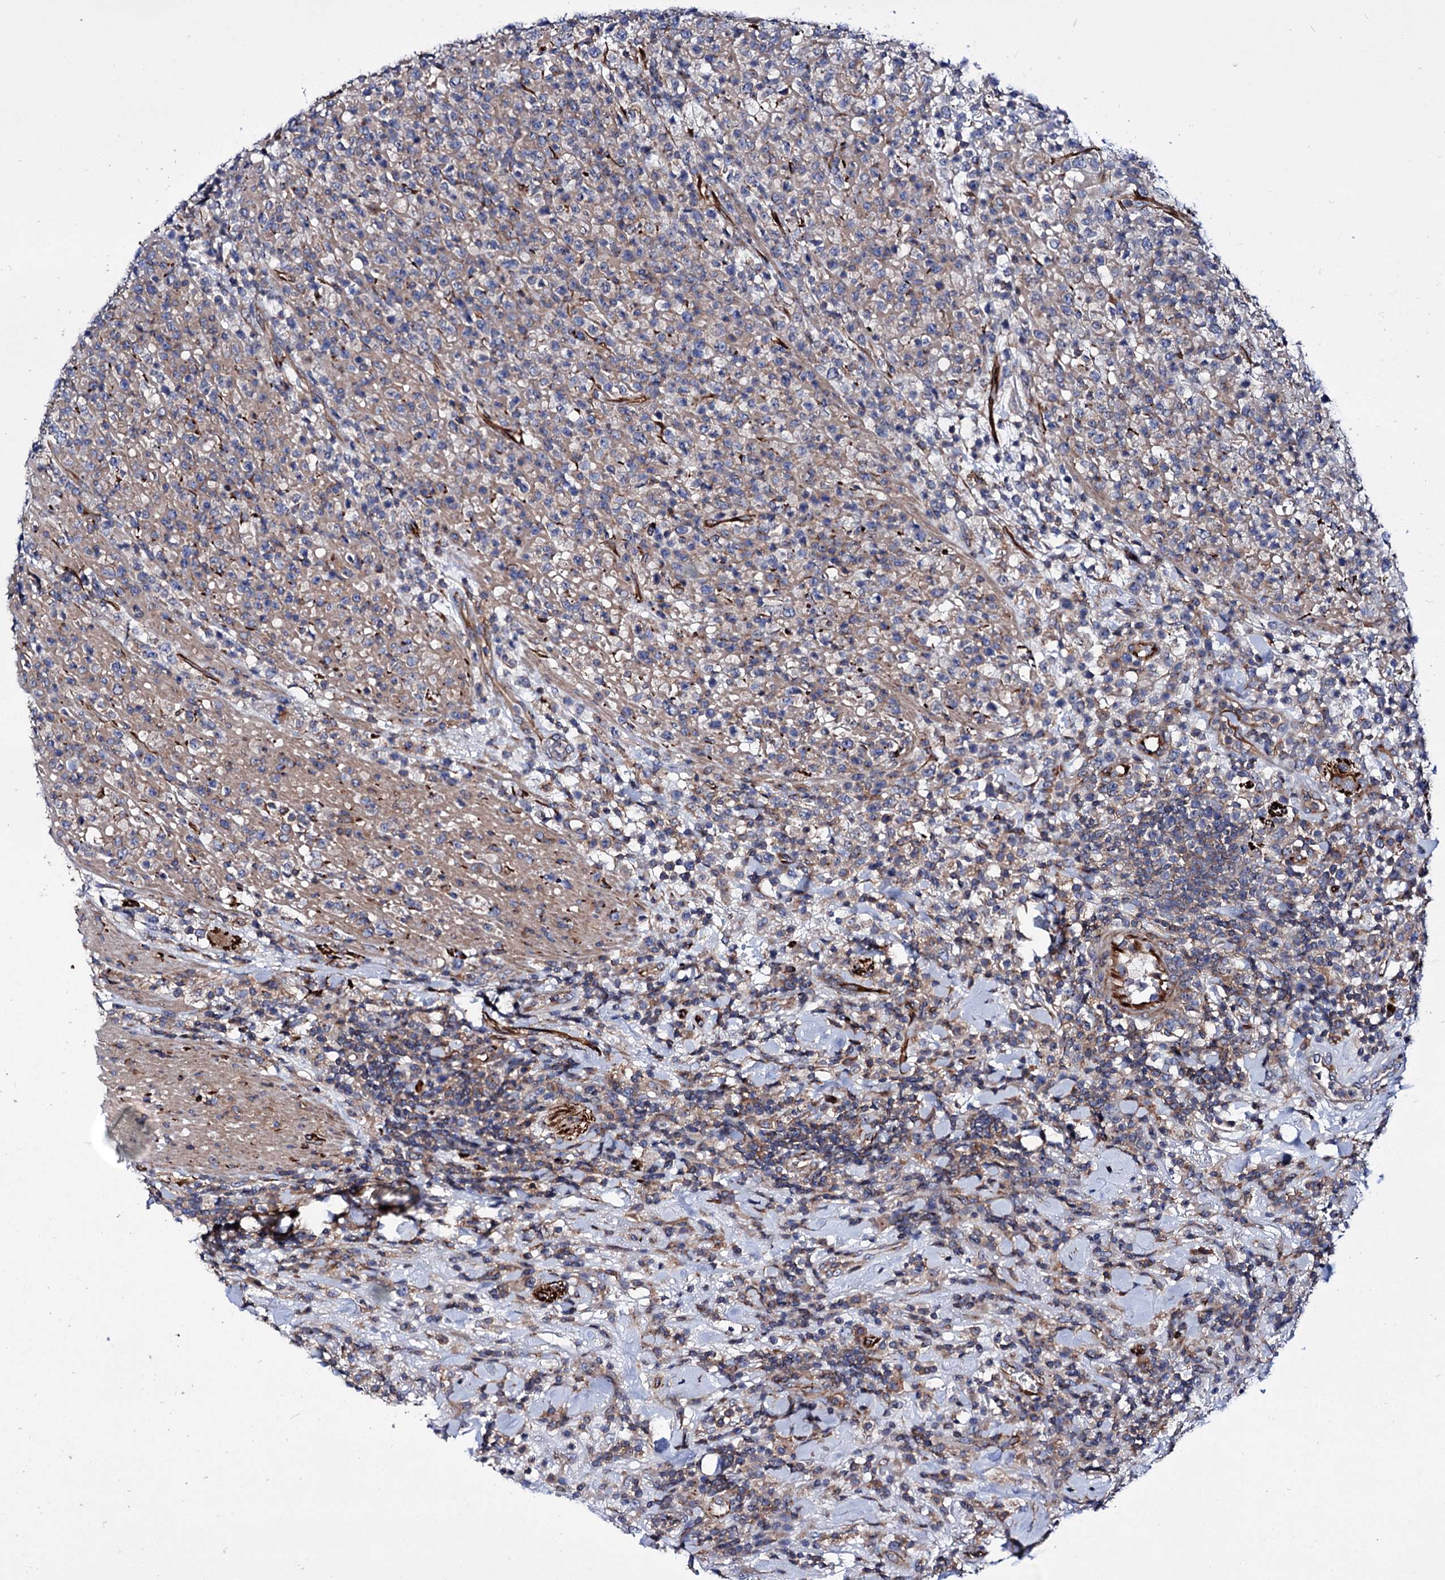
{"staining": {"intensity": "weak", "quantity": ">75%", "location": "cytoplasmic/membranous"}, "tissue": "lymphoma", "cell_type": "Tumor cells", "image_type": "cancer", "snomed": [{"axis": "morphology", "description": "Malignant lymphoma, non-Hodgkin's type, High grade"}, {"axis": "topography", "description": "Colon"}], "caption": "Immunohistochemistry of human high-grade malignant lymphoma, non-Hodgkin's type displays low levels of weak cytoplasmic/membranous positivity in approximately >75% of tumor cells.", "gene": "AXL", "patient": {"sex": "female", "age": 53}}